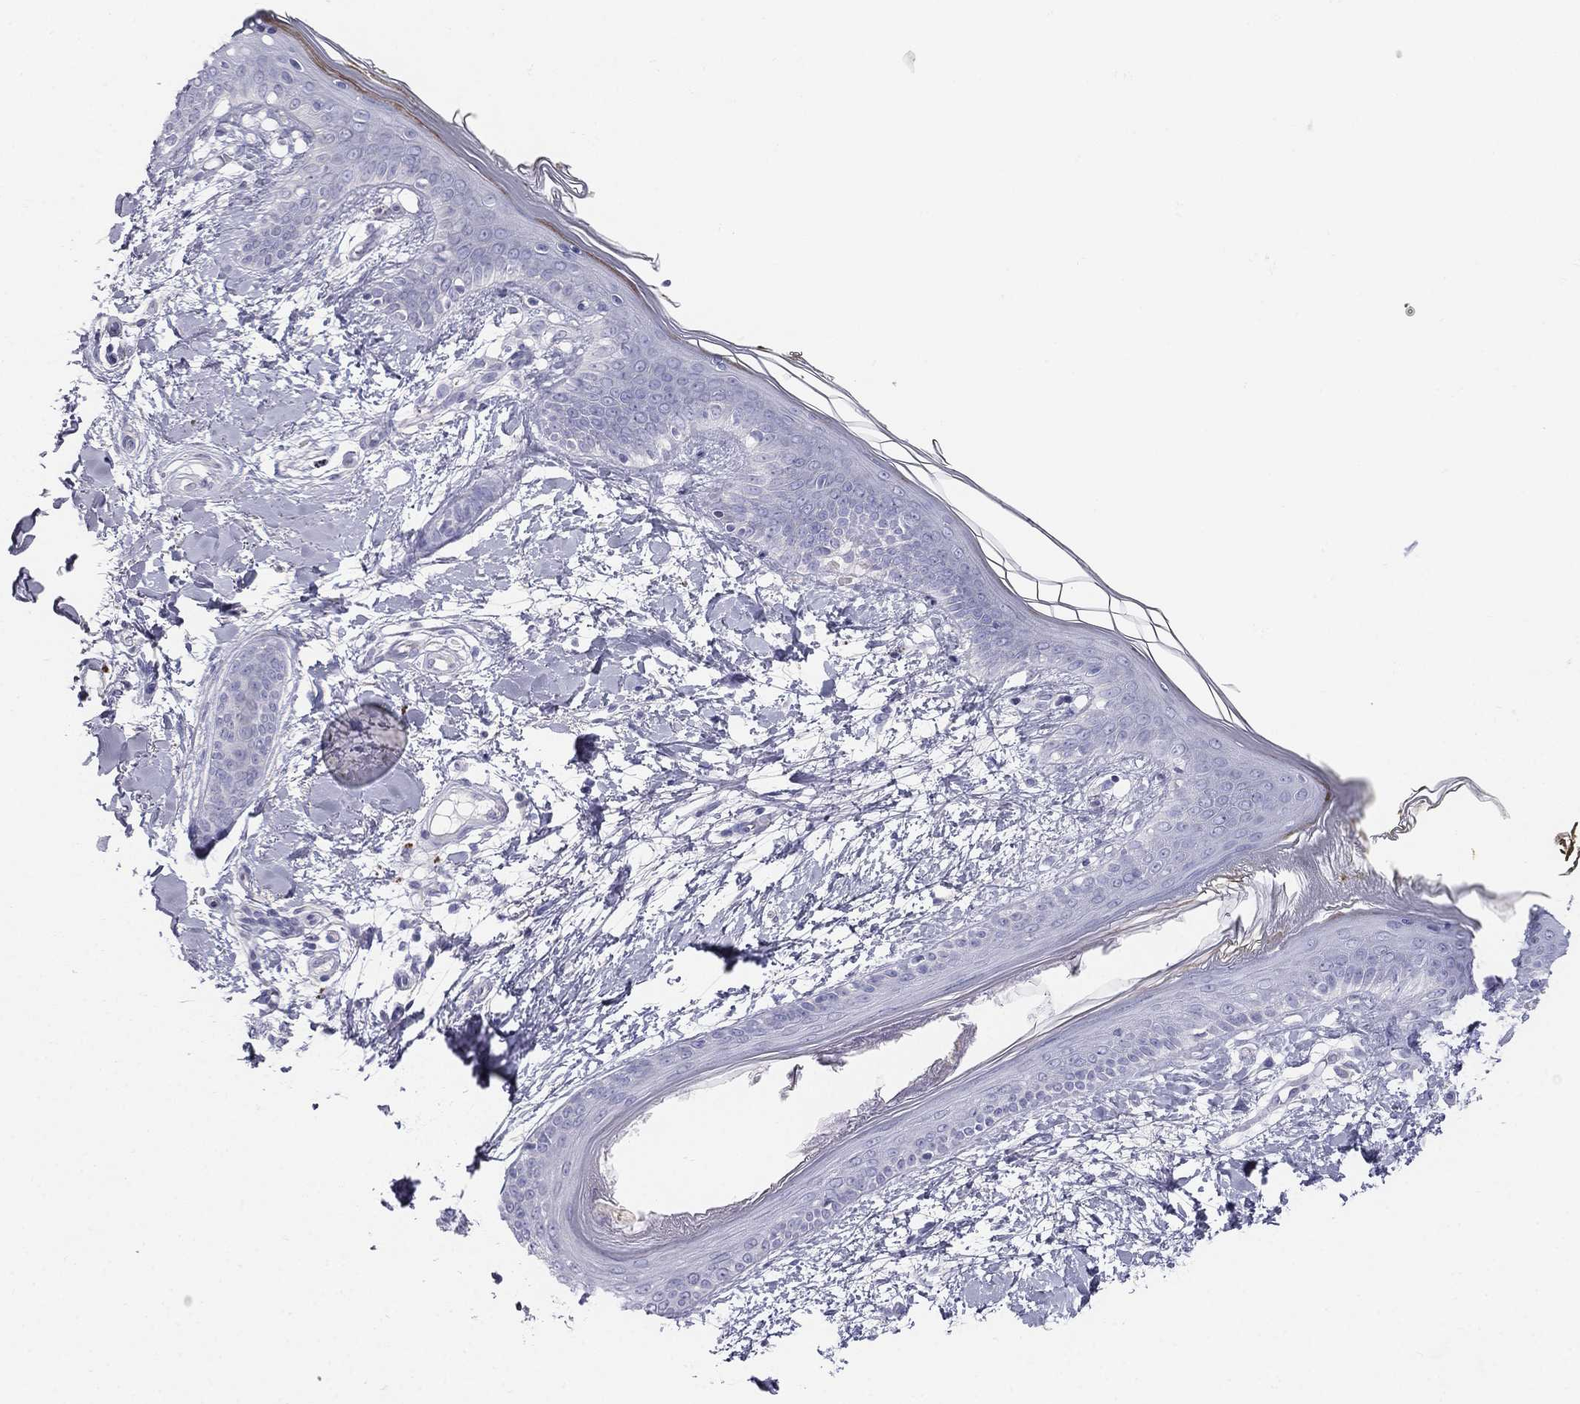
{"staining": {"intensity": "negative", "quantity": "none", "location": "none"}, "tissue": "skin", "cell_type": "Fibroblasts", "image_type": "normal", "snomed": [{"axis": "morphology", "description": "Normal tissue, NOS"}, {"axis": "topography", "description": "Skin"}], "caption": "Immunohistochemistry of unremarkable skin reveals no positivity in fibroblasts.", "gene": "ALOXE3", "patient": {"sex": "female", "age": 34}}